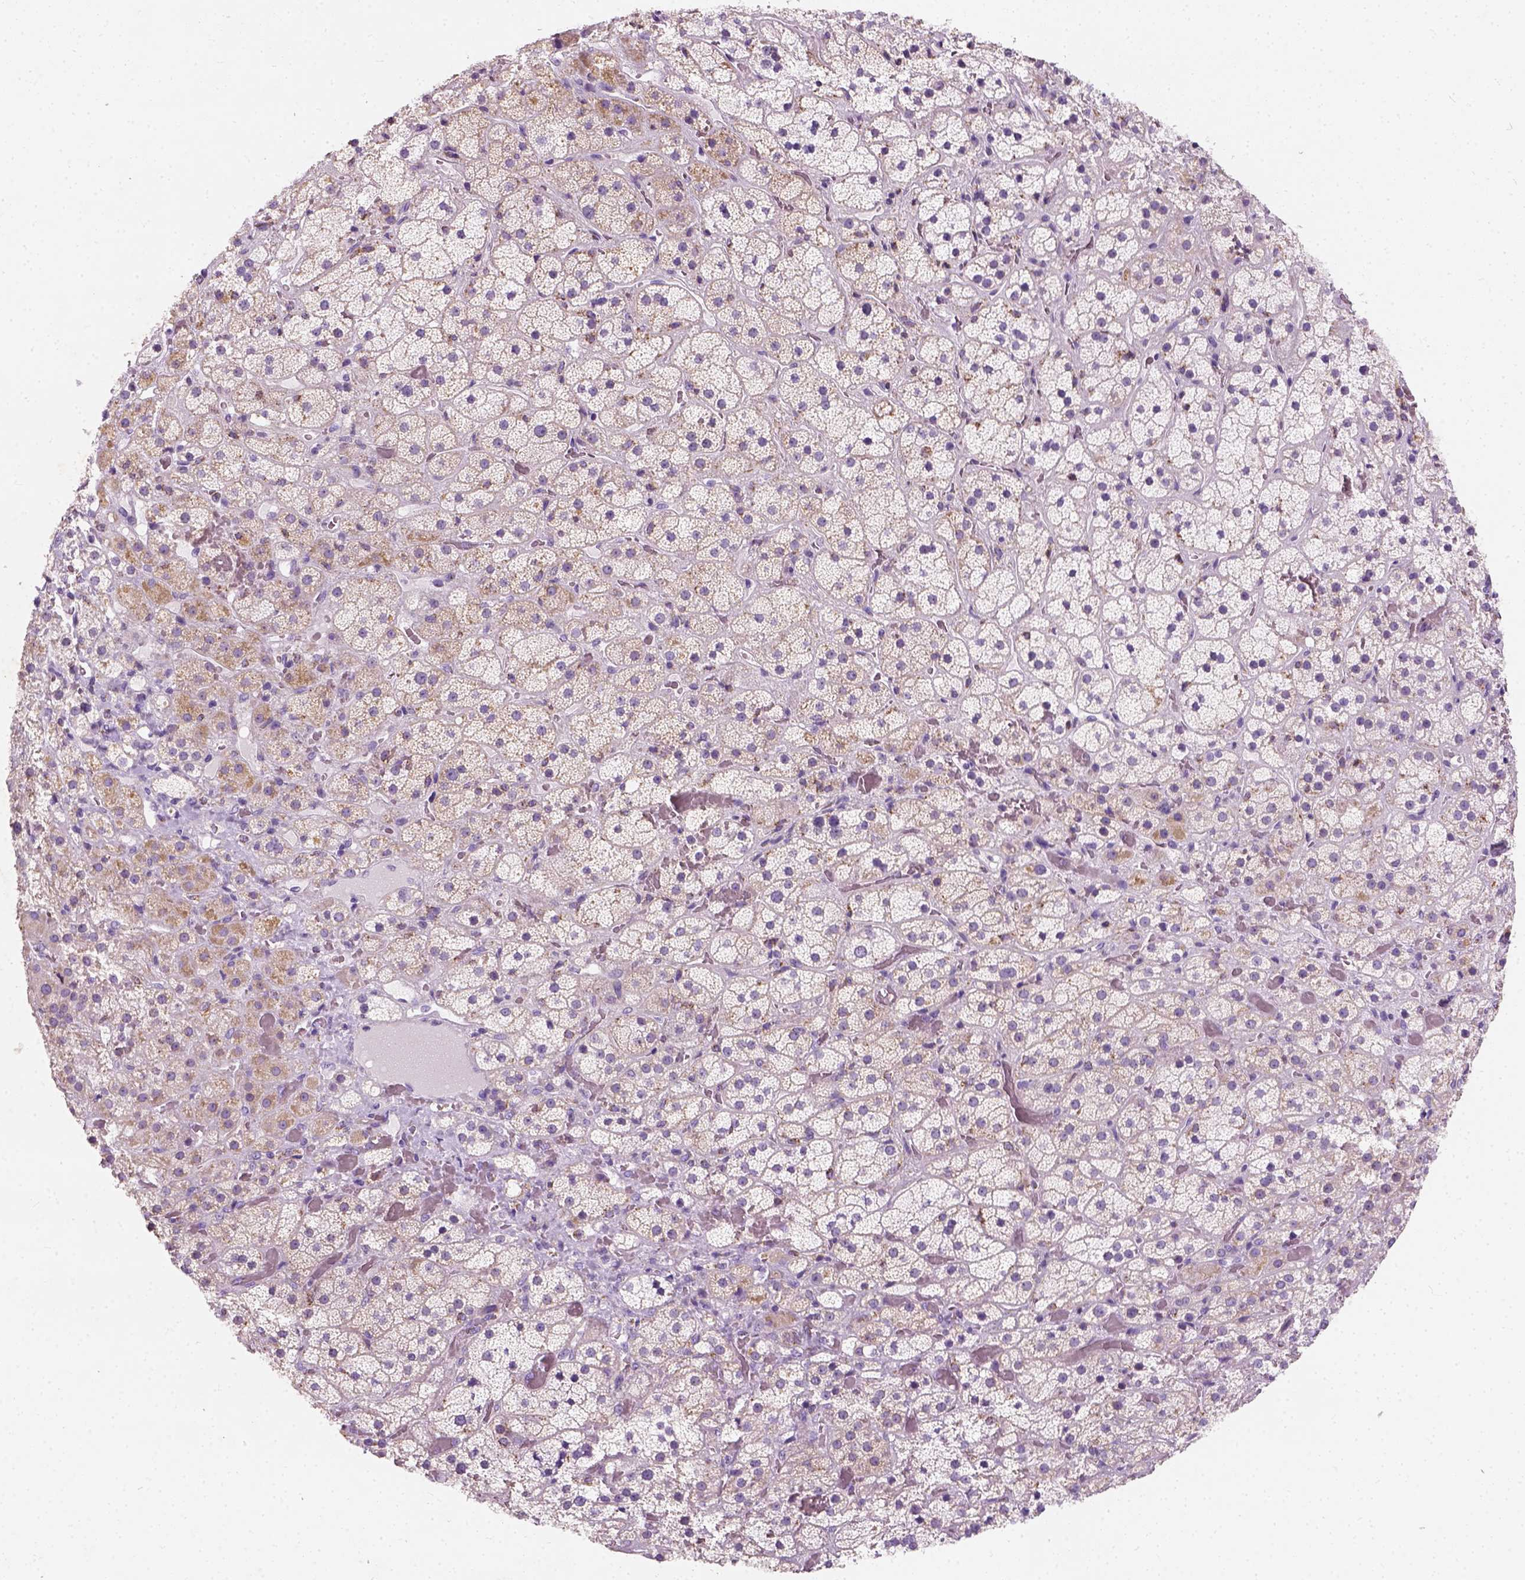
{"staining": {"intensity": "weak", "quantity": "<25%", "location": "cytoplasmic/membranous"}, "tissue": "adrenal gland", "cell_type": "Glandular cells", "image_type": "normal", "snomed": [{"axis": "morphology", "description": "Normal tissue, NOS"}, {"axis": "topography", "description": "Adrenal gland"}], "caption": "Glandular cells are negative for brown protein staining in benign adrenal gland. (Immunohistochemistry (ihc), brightfield microscopy, high magnification).", "gene": "CHODL", "patient": {"sex": "male", "age": 57}}